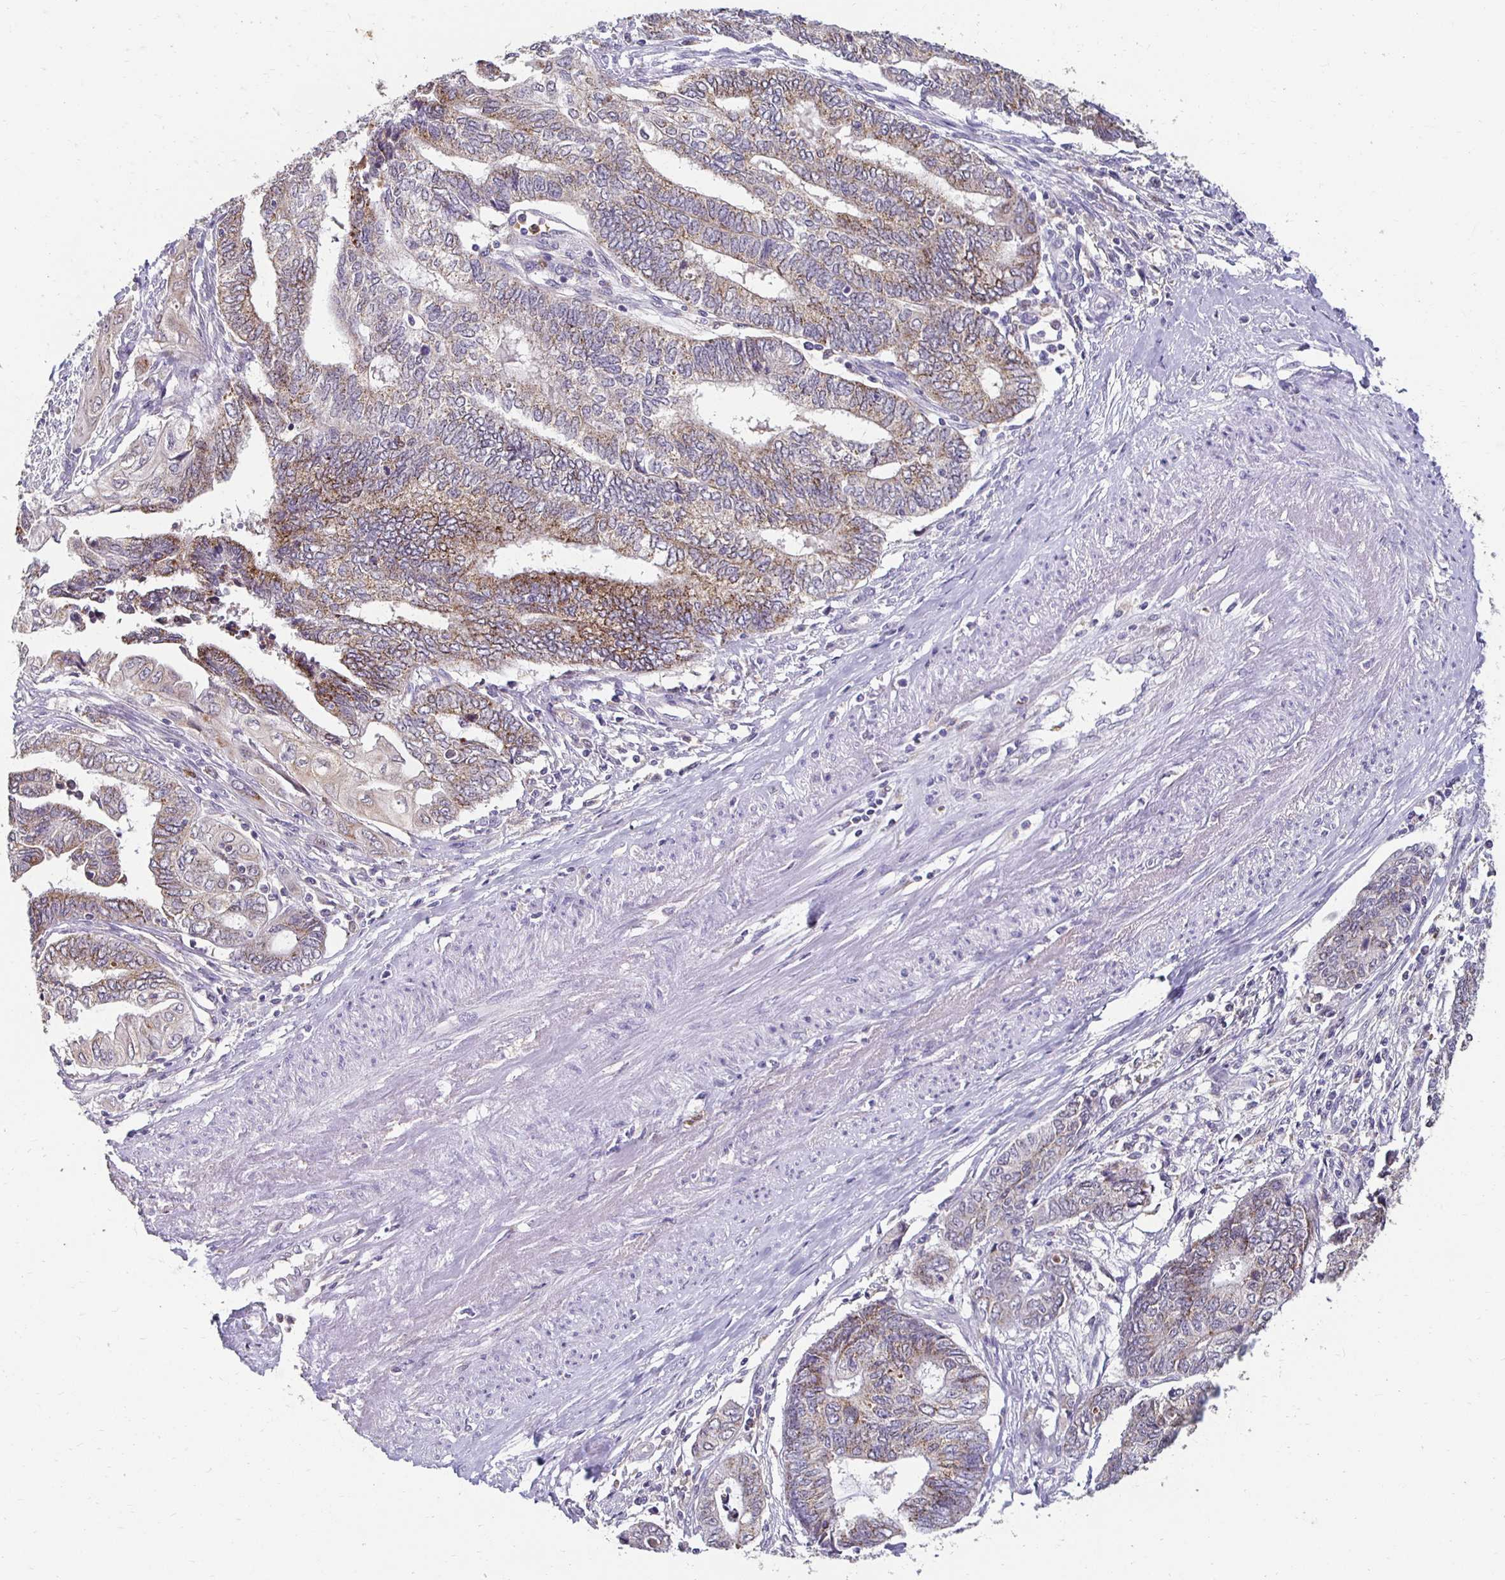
{"staining": {"intensity": "moderate", "quantity": "25%-75%", "location": "cytoplasmic/membranous"}, "tissue": "endometrial cancer", "cell_type": "Tumor cells", "image_type": "cancer", "snomed": [{"axis": "morphology", "description": "Adenocarcinoma, NOS"}, {"axis": "topography", "description": "Uterus"}, {"axis": "topography", "description": "Endometrium"}], "caption": "Human endometrial cancer (adenocarcinoma) stained with a protein marker reveals moderate staining in tumor cells.", "gene": "GK2", "patient": {"sex": "female", "age": 70}}